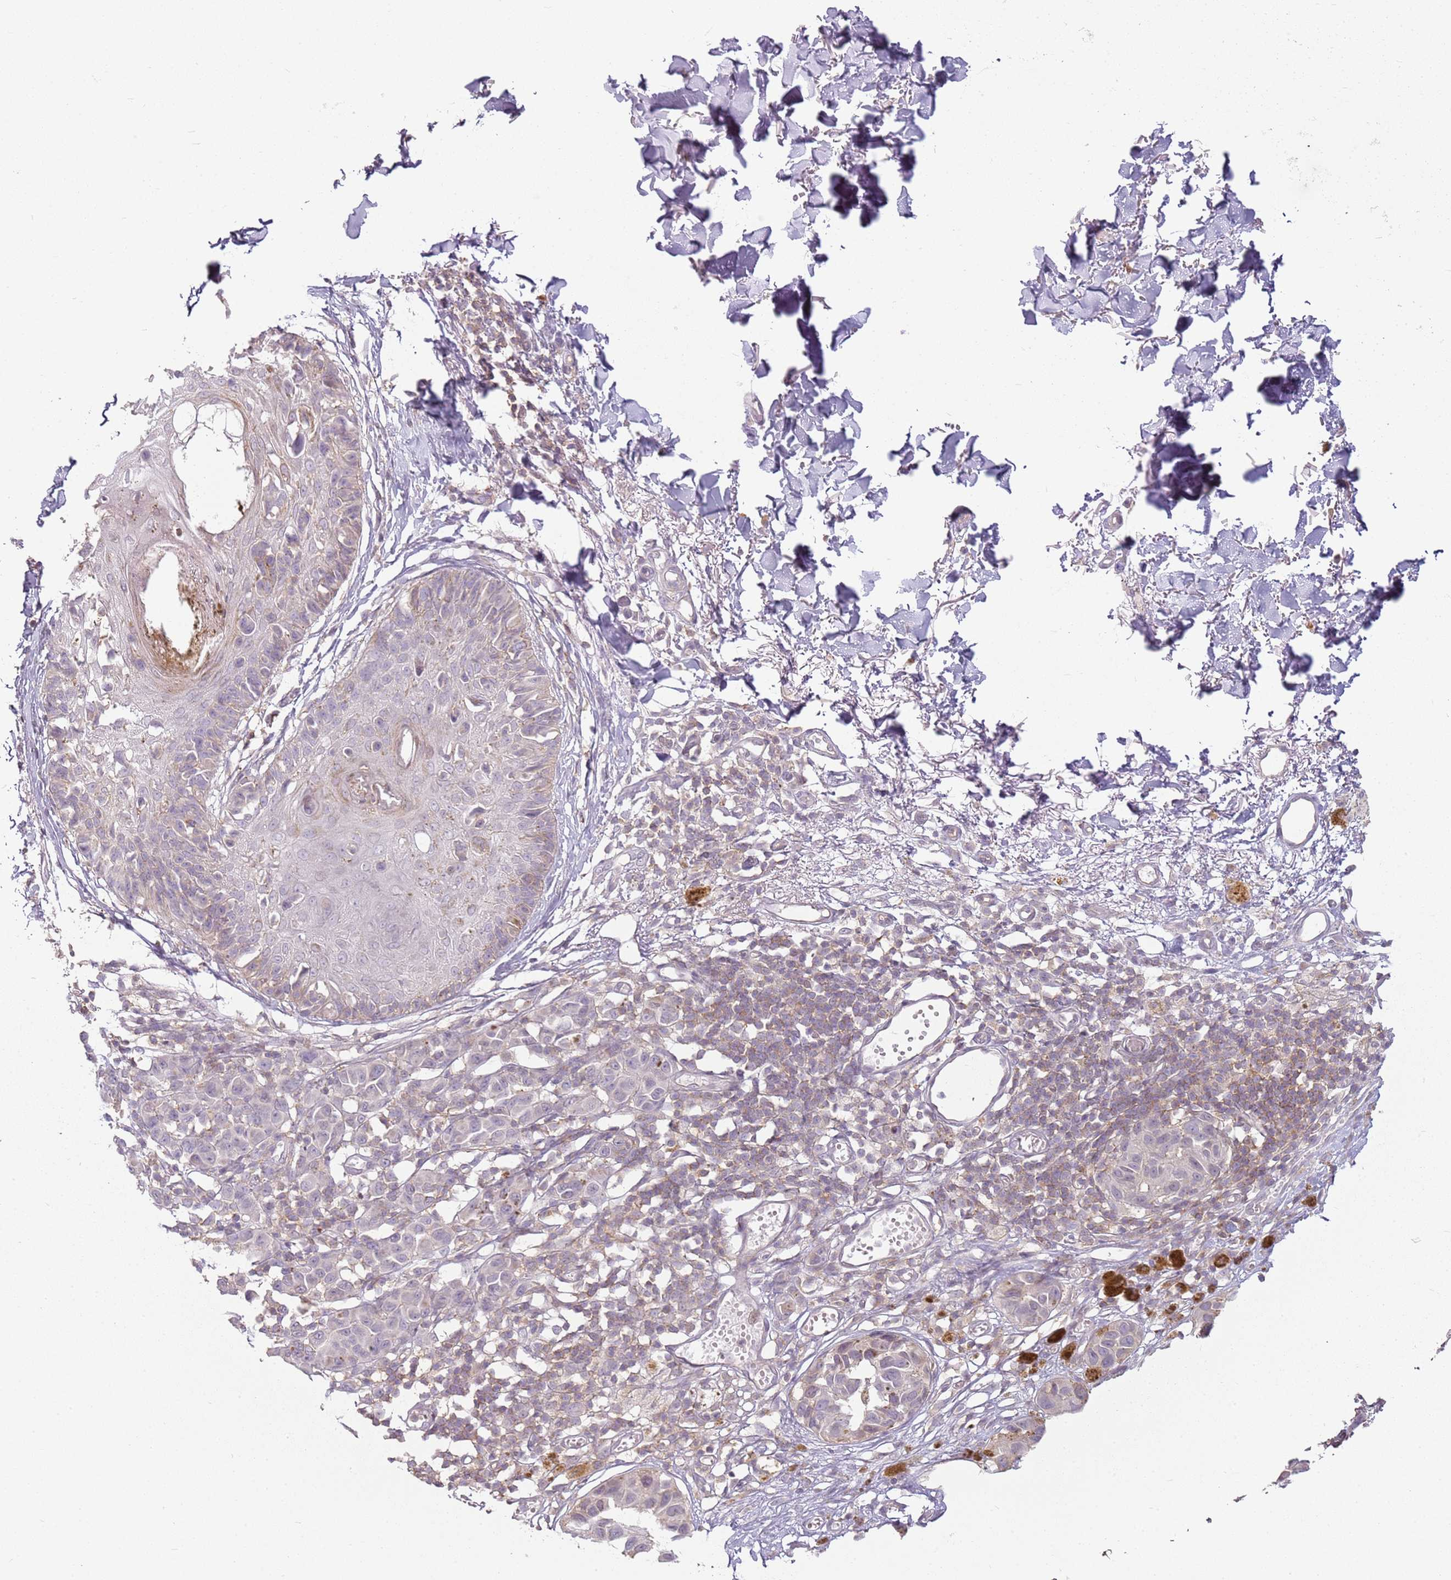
{"staining": {"intensity": "negative", "quantity": "none", "location": "none"}, "tissue": "melanoma", "cell_type": "Tumor cells", "image_type": "cancer", "snomed": [{"axis": "morphology", "description": "Malignant melanoma, NOS"}, {"axis": "topography", "description": "Skin"}], "caption": "Immunohistochemistry (IHC) of melanoma reveals no expression in tumor cells.", "gene": "DEFB116", "patient": {"sex": "male", "age": 73}}